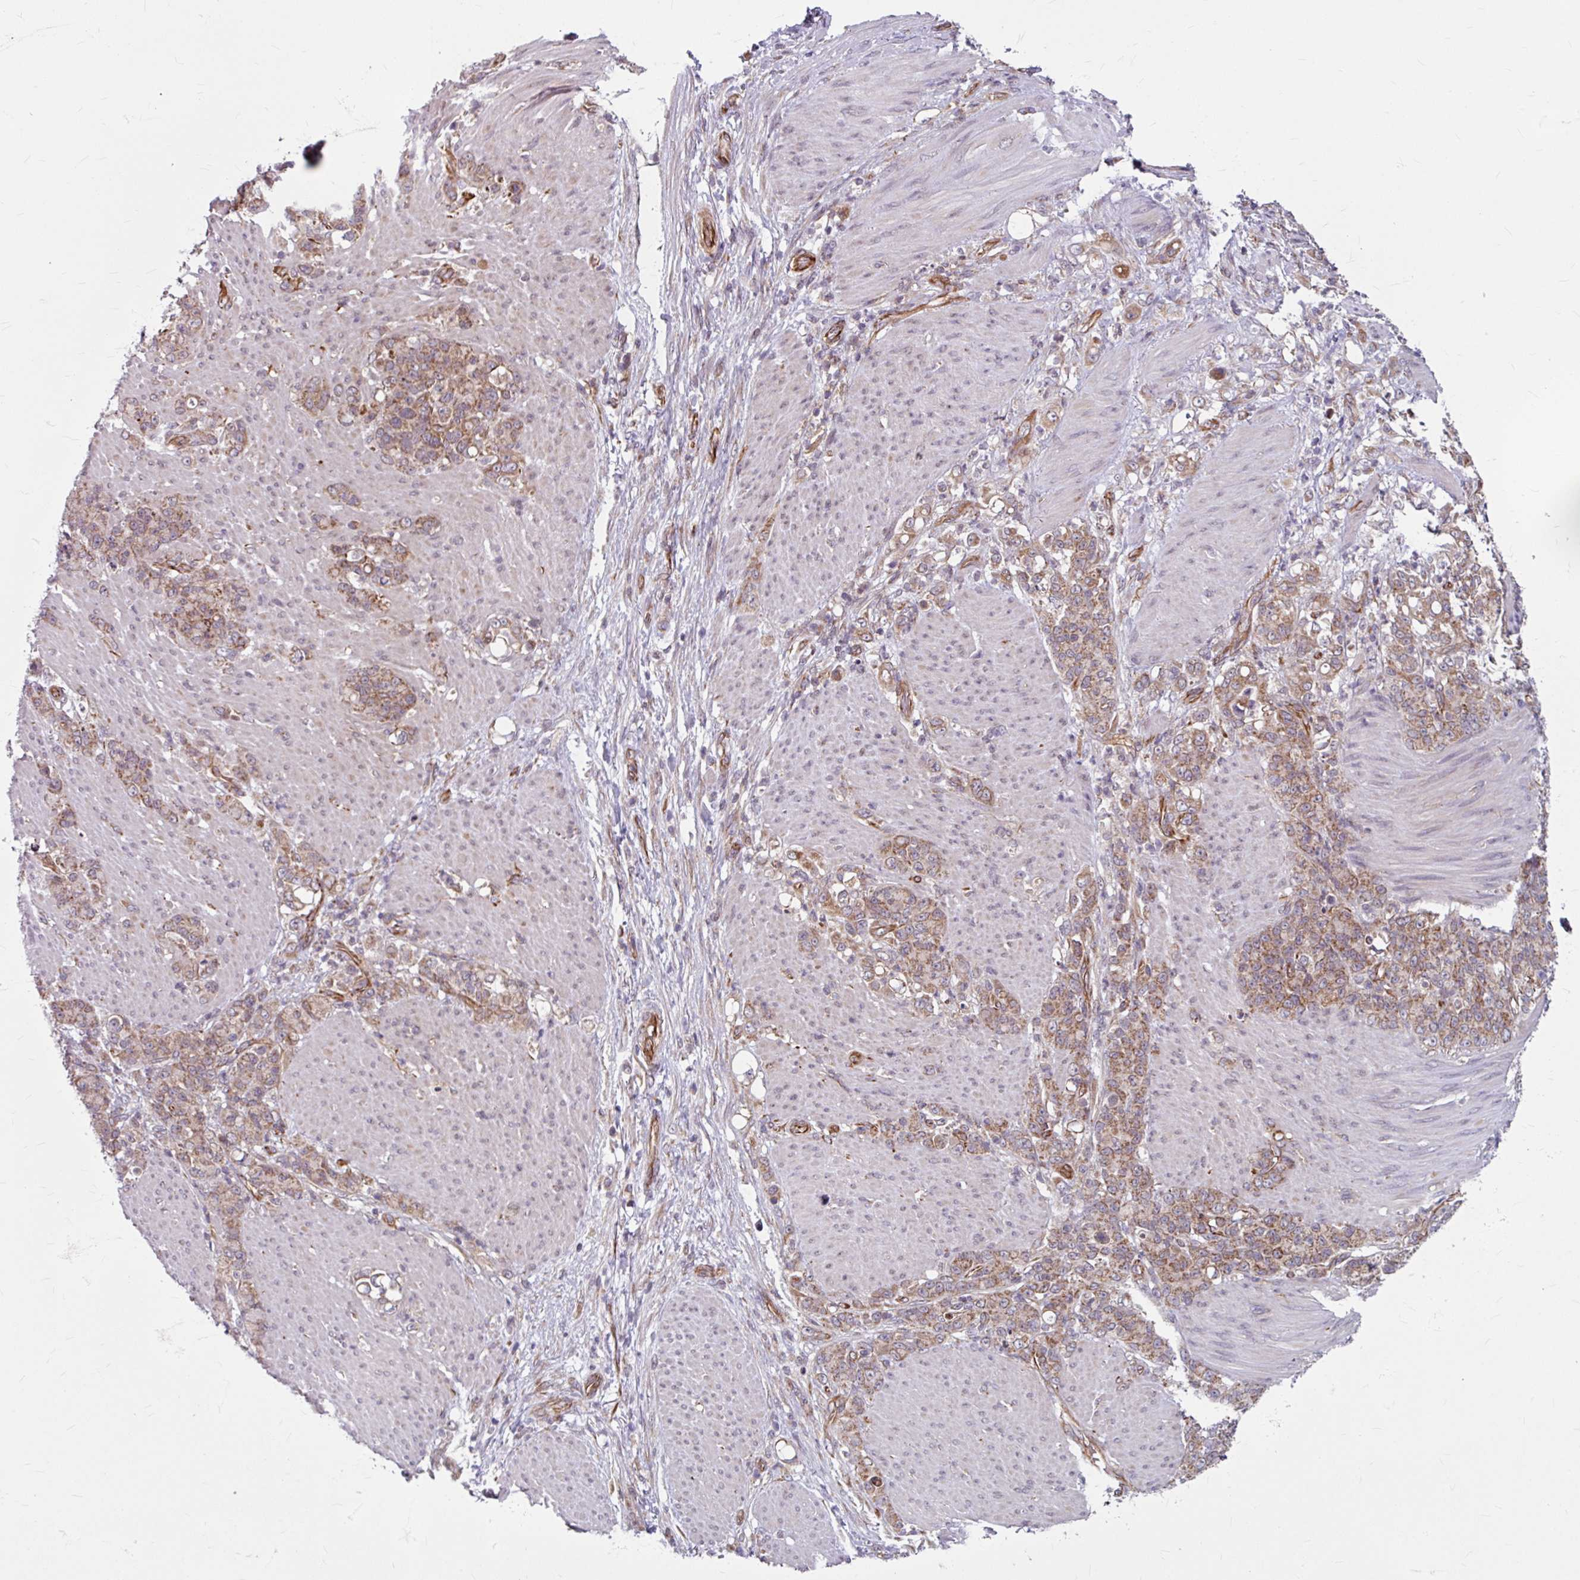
{"staining": {"intensity": "moderate", "quantity": ">75%", "location": "cytoplasmic/membranous"}, "tissue": "stomach cancer", "cell_type": "Tumor cells", "image_type": "cancer", "snomed": [{"axis": "morphology", "description": "Adenocarcinoma, NOS"}, {"axis": "topography", "description": "Stomach"}], "caption": "Stomach cancer (adenocarcinoma) was stained to show a protein in brown. There is medium levels of moderate cytoplasmic/membranous positivity in approximately >75% of tumor cells.", "gene": "DAAM2", "patient": {"sex": "female", "age": 79}}